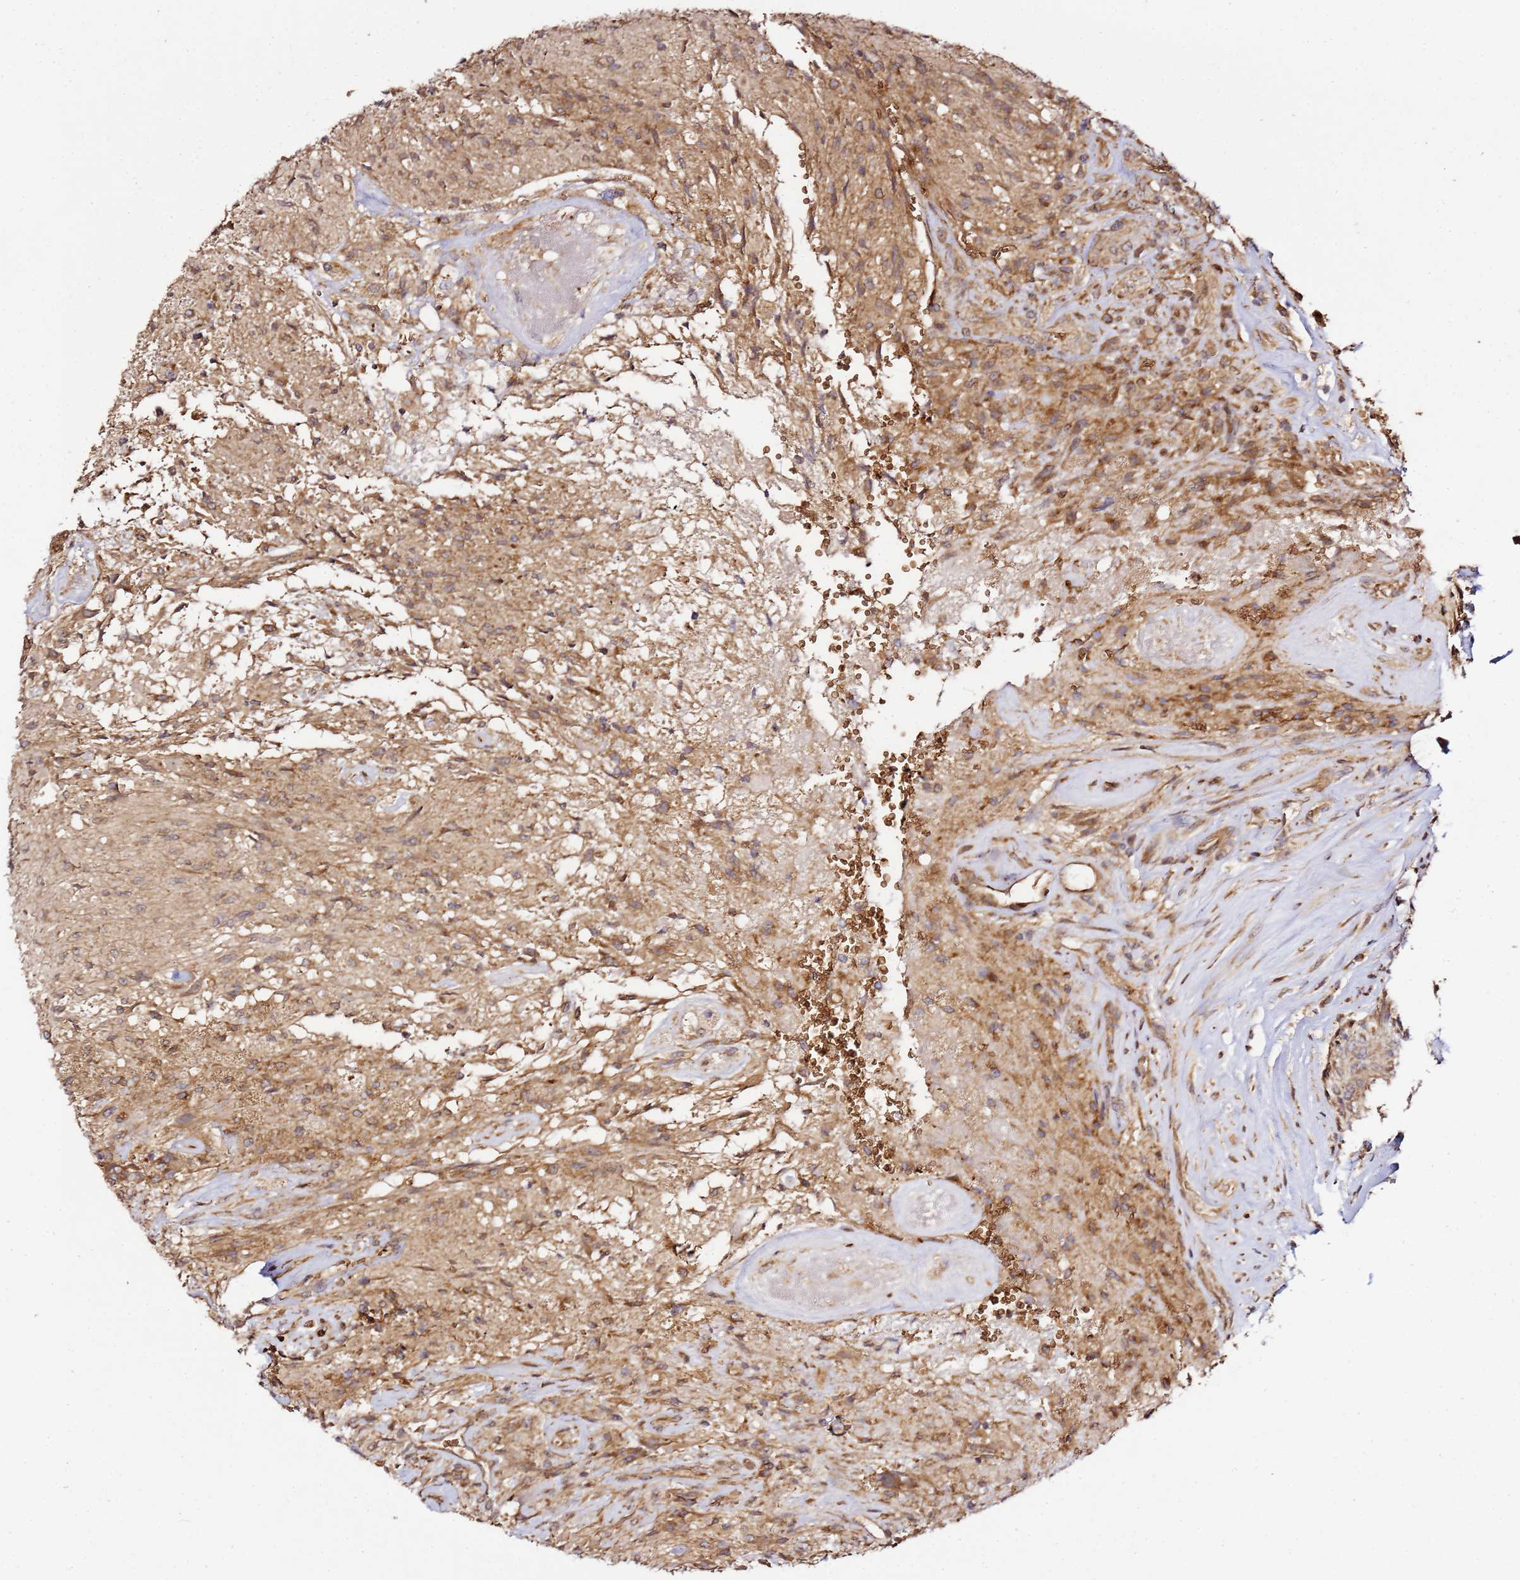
{"staining": {"intensity": "moderate", "quantity": ">75%", "location": "cytoplasmic/membranous"}, "tissue": "glioma", "cell_type": "Tumor cells", "image_type": "cancer", "snomed": [{"axis": "morphology", "description": "Glioma, malignant, High grade"}, {"axis": "topography", "description": "Brain"}], "caption": "Moderate cytoplasmic/membranous protein expression is appreciated in approximately >75% of tumor cells in glioma. (IHC, brightfield microscopy, high magnification).", "gene": "TM2D2", "patient": {"sex": "male", "age": 56}}